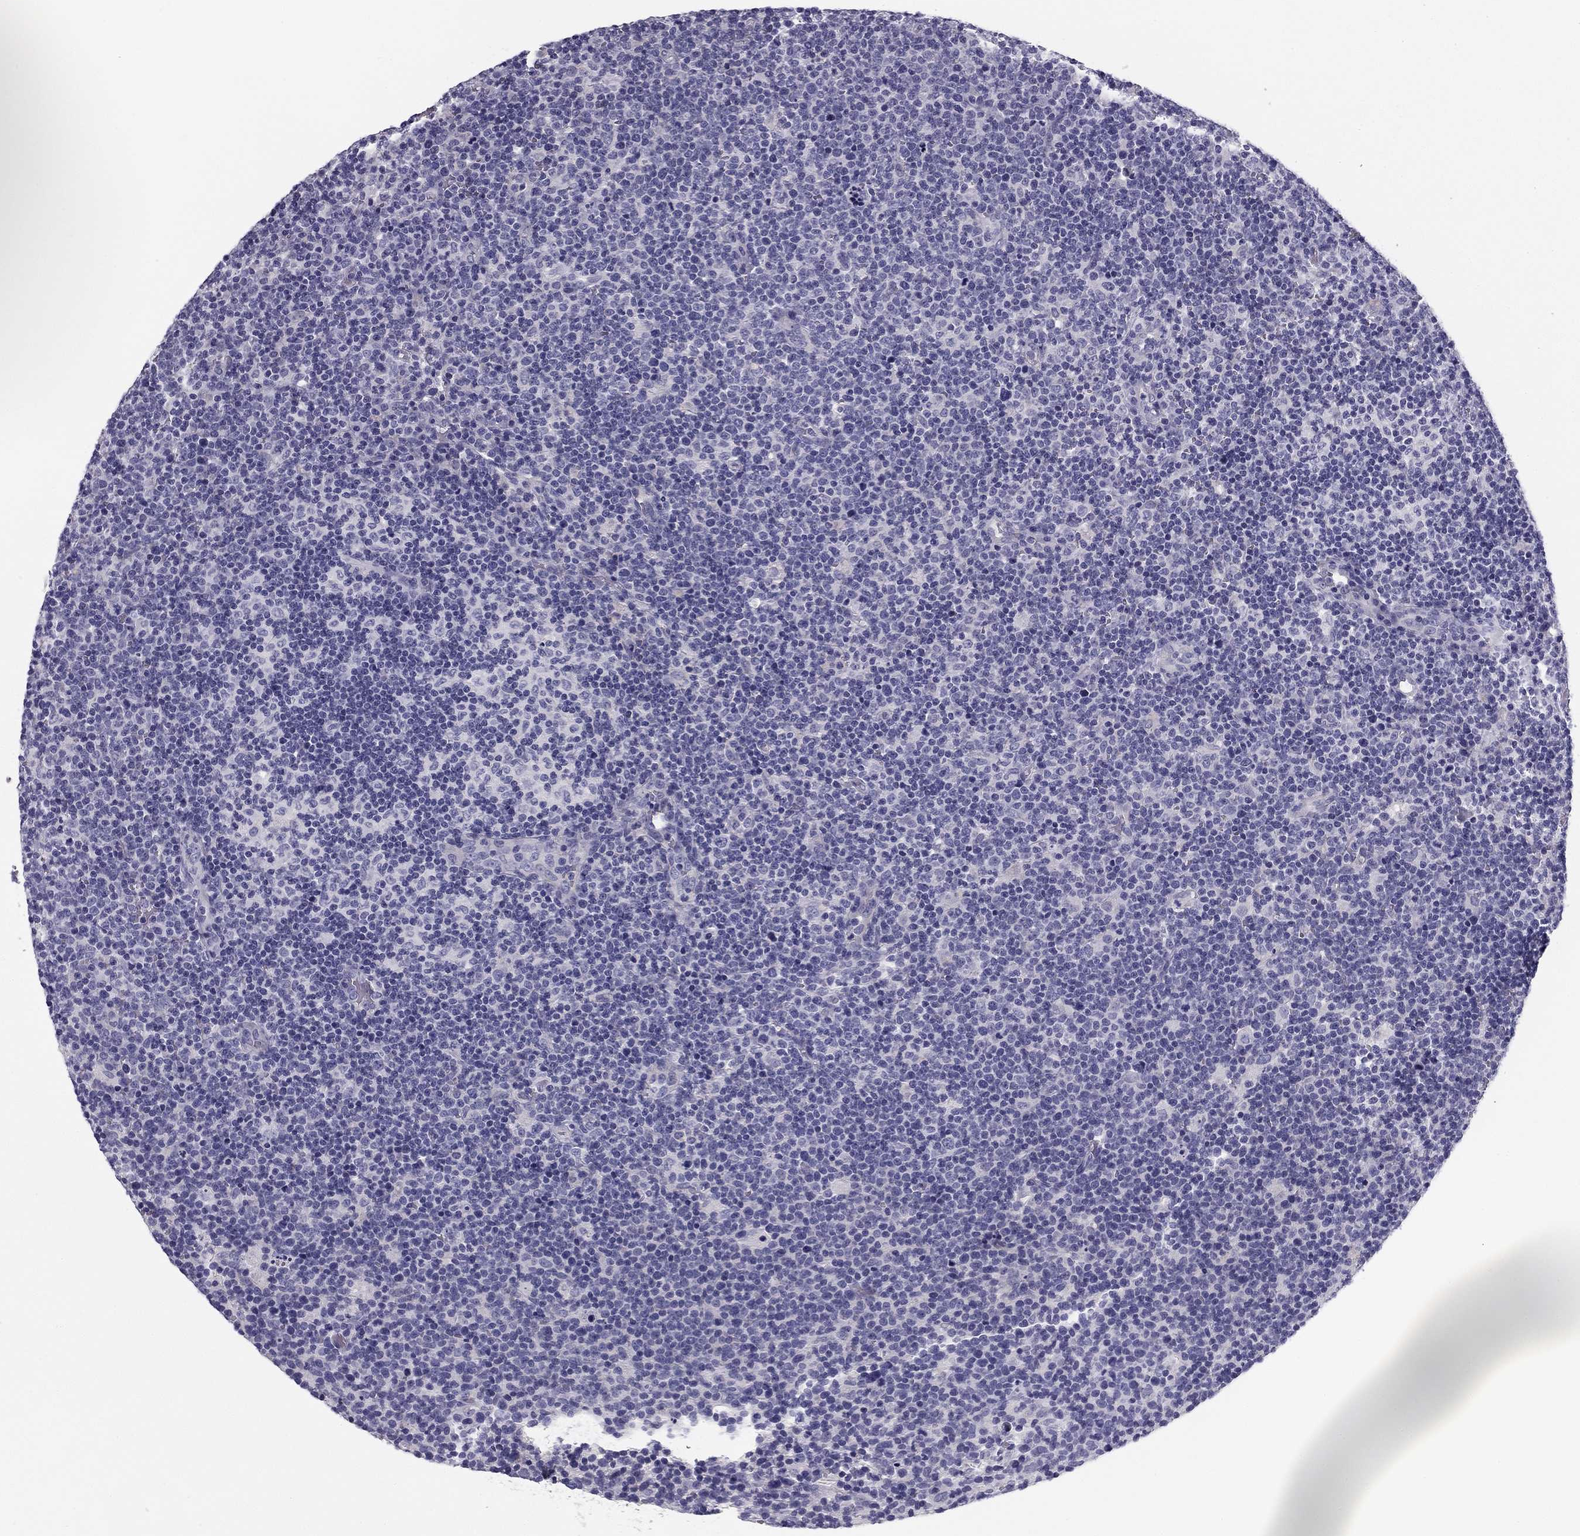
{"staining": {"intensity": "negative", "quantity": "none", "location": "none"}, "tissue": "lymphoma", "cell_type": "Tumor cells", "image_type": "cancer", "snomed": [{"axis": "morphology", "description": "Malignant lymphoma, non-Hodgkin's type, High grade"}, {"axis": "topography", "description": "Lymph node"}], "caption": "Lymphoma was stained to show a protein in brown. There is no significant expression in tumor cells.", "gene": "FLNC", "patient": {"sex": "male", "age": 61}}